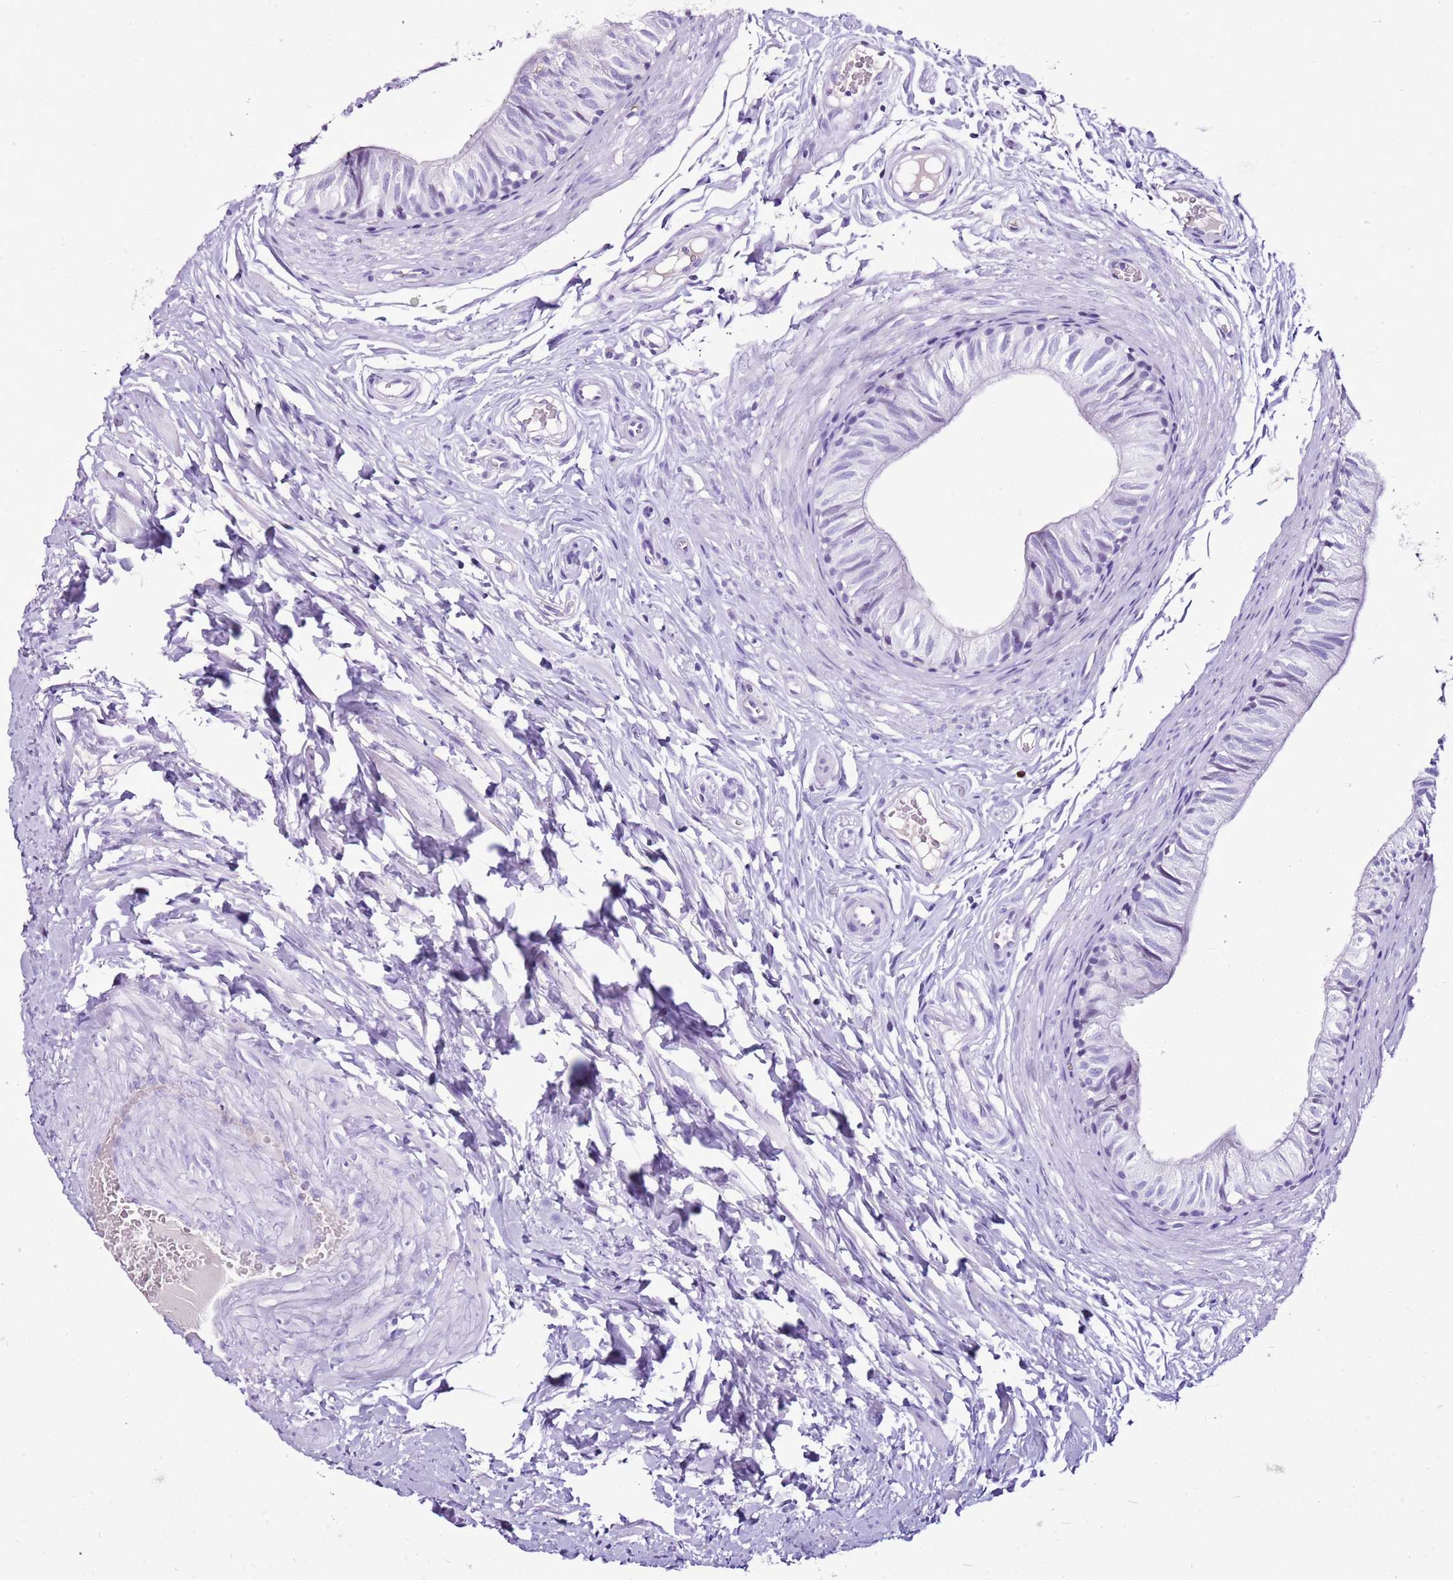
{"staining": {"intensity": "negative", "quantity": "none", "location": "none"}, "tissue": "epididymis", "cell_type": "Glandular cells", "image_type": "normal", "snomed": [{"axis": "morphology", "description": "Normal tissue, NOS"}, {"axis": "topography", "description": "Epididymis"}], "caption": "An image of epididymis stained for a protein shows no brown staining in glandular cells.", "gene": "SPC25", "patient": {"sex": "male", "age": 37}}